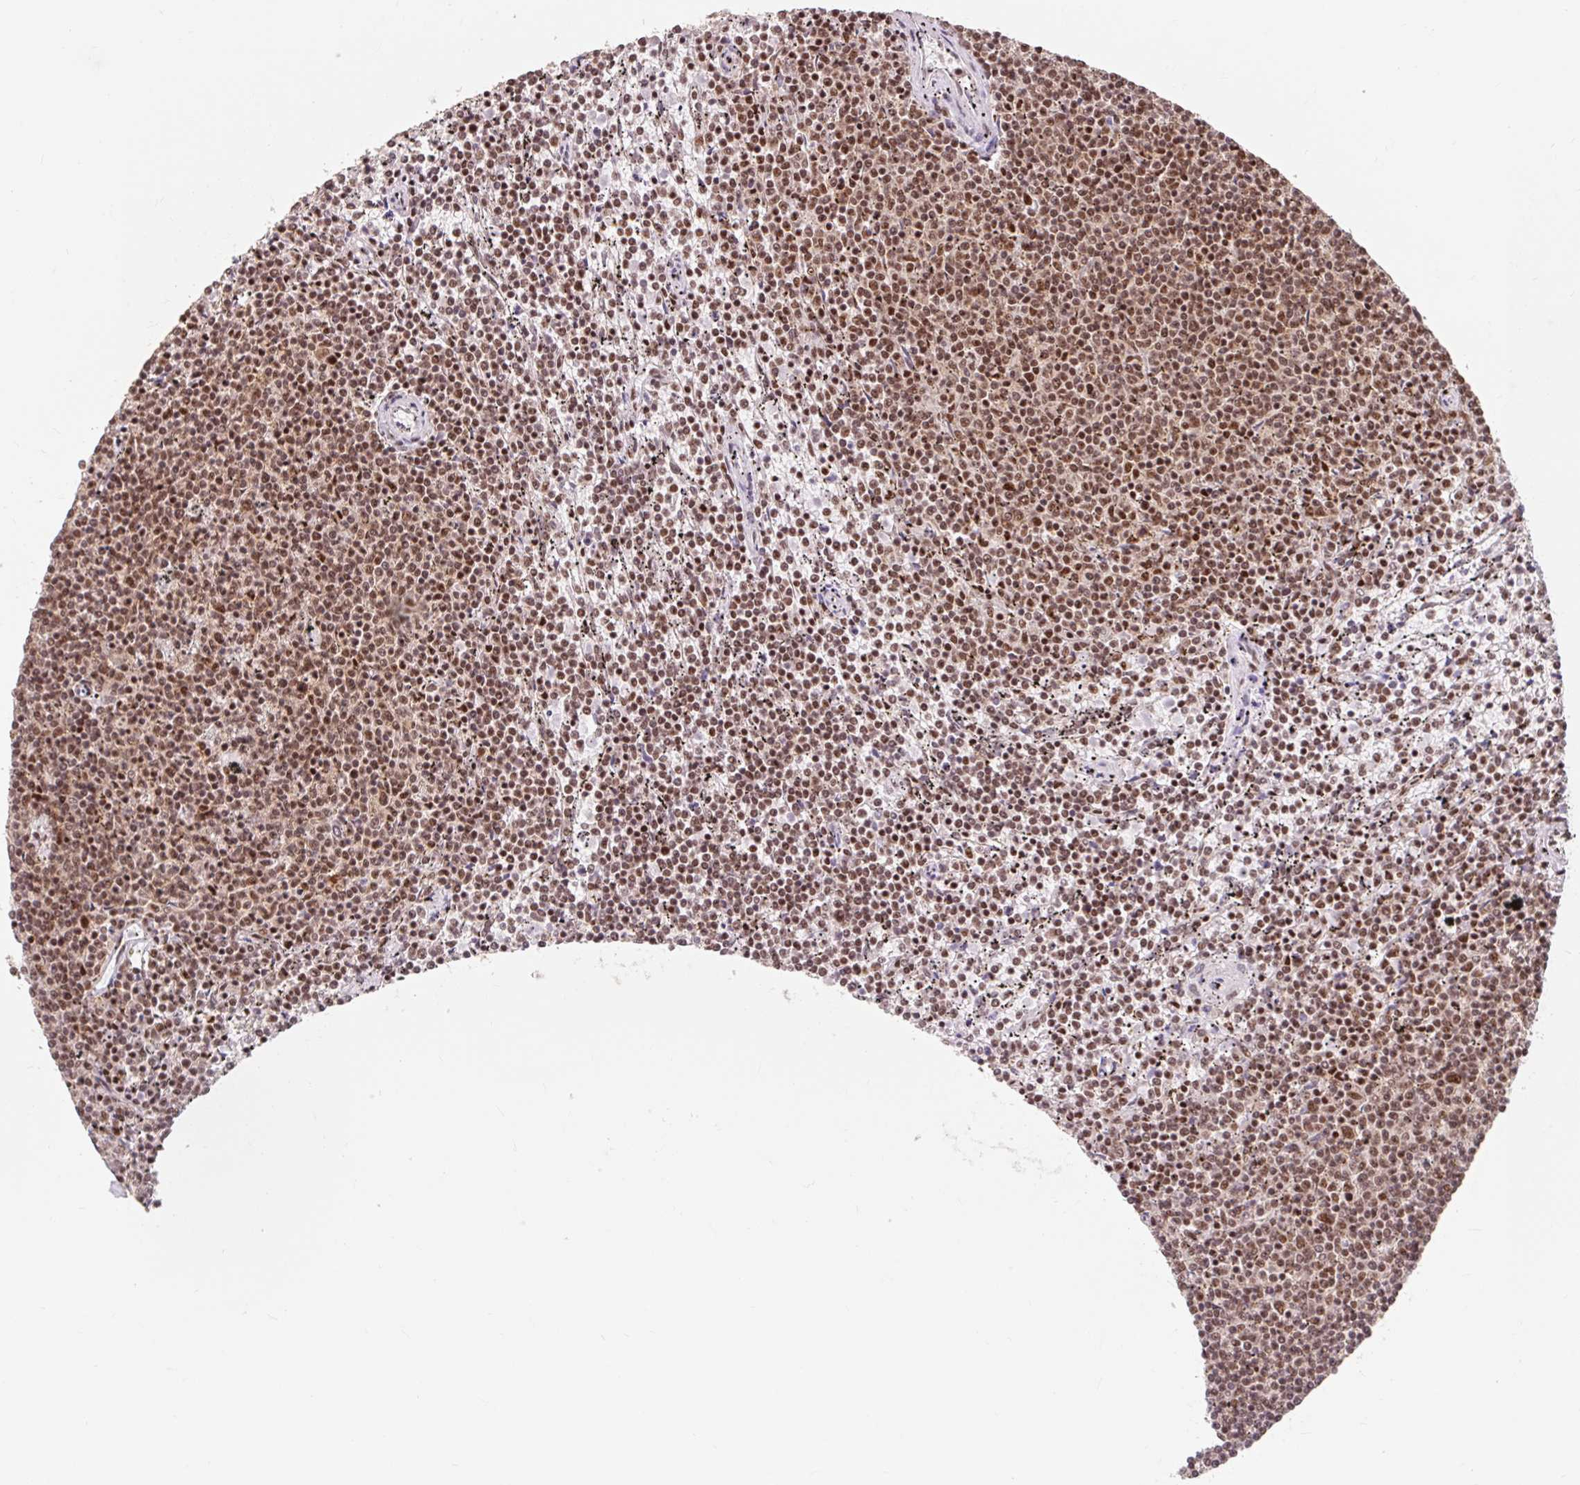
{"staining": {"intensity": "moderate", "quantity": ">75%", "location": "nuclear"}, "tissue": "lymphoma", "cell_type": "Tumor cells", "image_type": "cancer", "snomed": [{"axis": "morphology", "description": "Malignant lymphoma, non-Hodgkin's type, Low grade"}, {"axis": "topography", "description": "Spleen"}], "caption": "IHC micrograph of neoplastic tissue: low-grade malignant lymphoma, non-Hodgkin's type stained using IHC shows medium levels of moderate protein expression localized specifically in the nuclear of tumor cells, appearing as a nuclear brown color.", "gene": "SRSF10", "patient": {"sex": "female", "age": 50}}